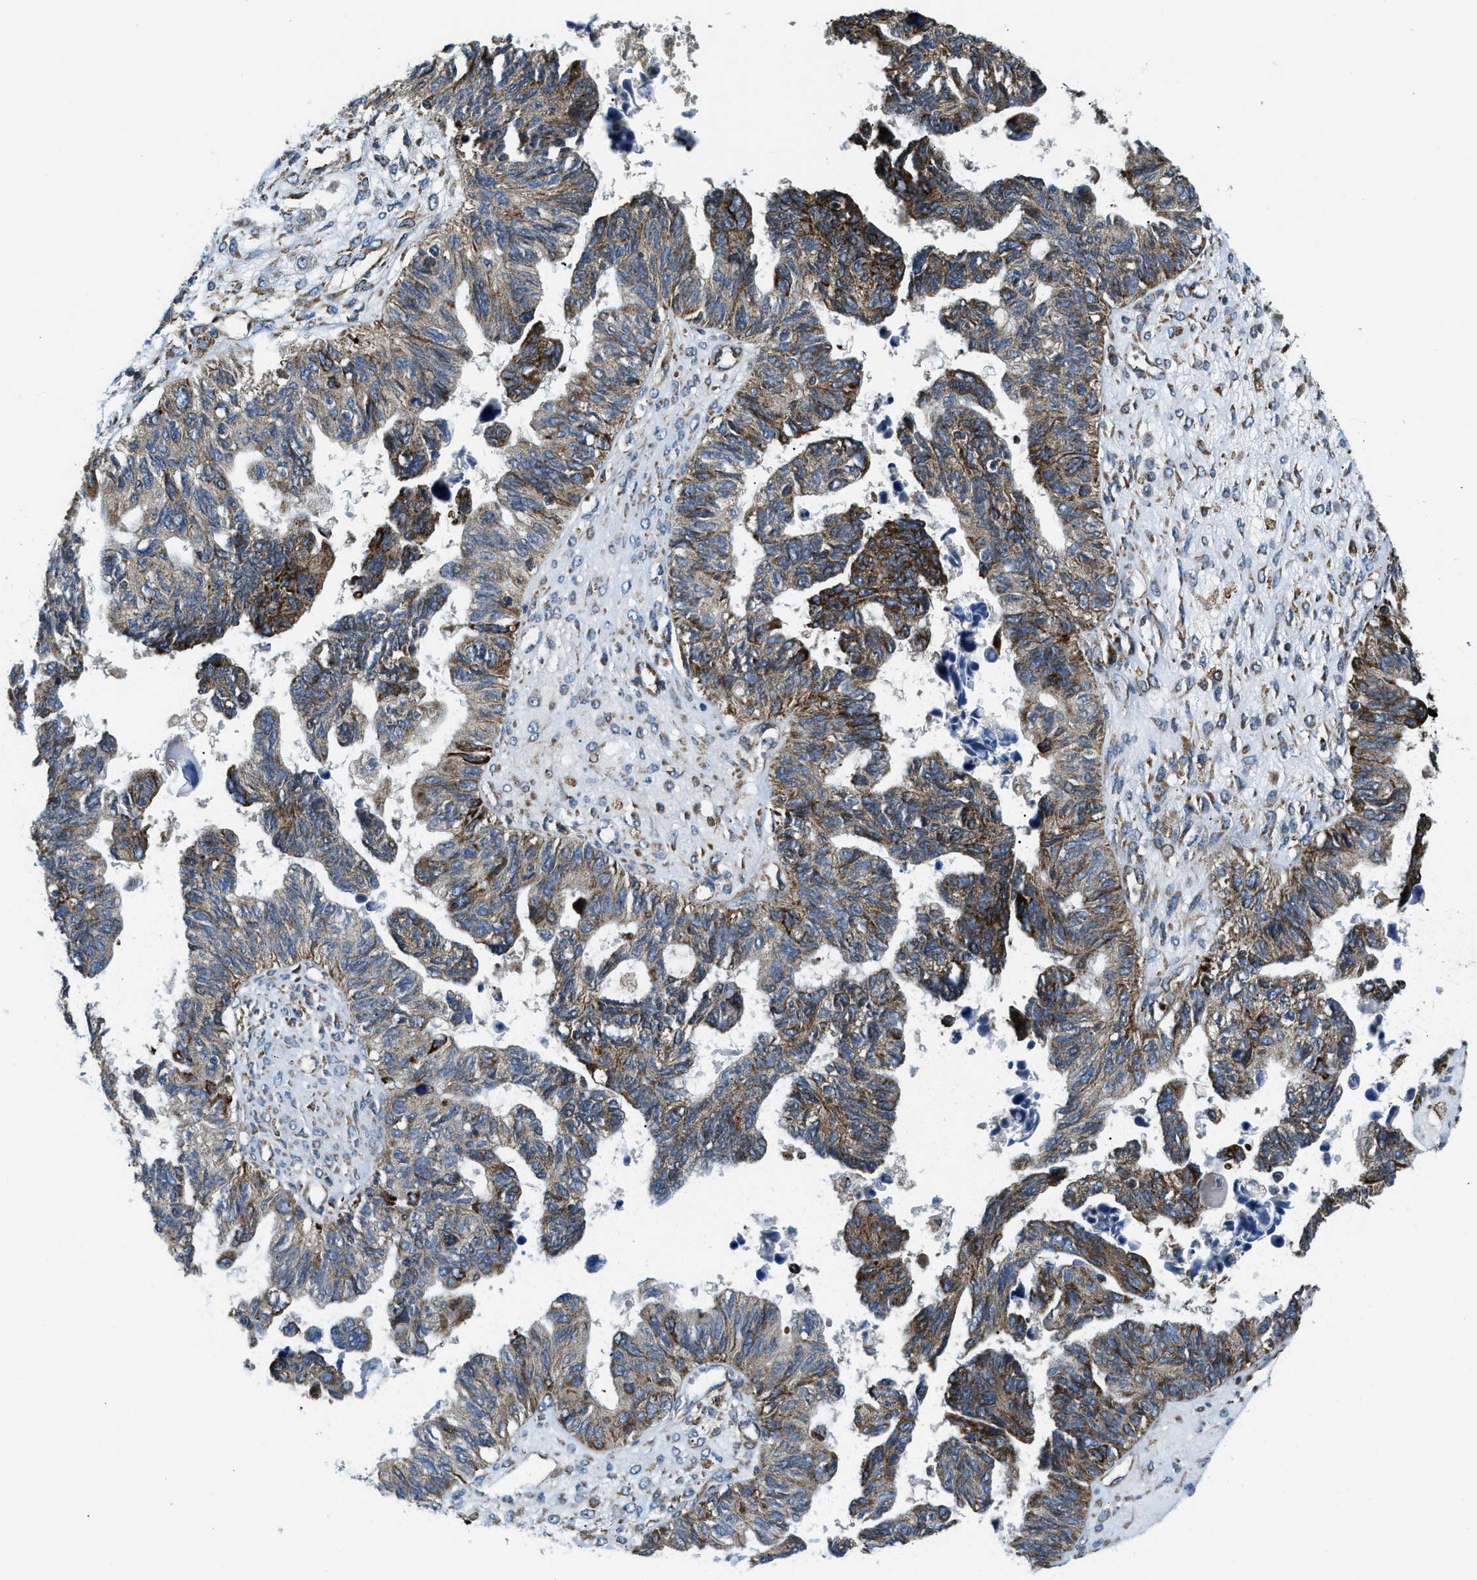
{"staining": {"intensity": "moderate", "quantity": ">75%", "location": "cytoplasmic/membranous"}, "tissue": "ovarian cancer", "cell_type": "Tumor cells", "image_type": "cancer", "snomed": [{"axis": "morphology", "description": "Cystadenocarcinoma, serous, NOS"}, {"axis": "topography", "description": "Ovary"}], "caption": "Moderate cytoplasmic/membranous positivity for a protein is identified in about >75% of tumor cells of ovarian cancer using immunohistochemistry.", "gene": "CSPG4", "patient": {"sex": "female", "age": 79}}